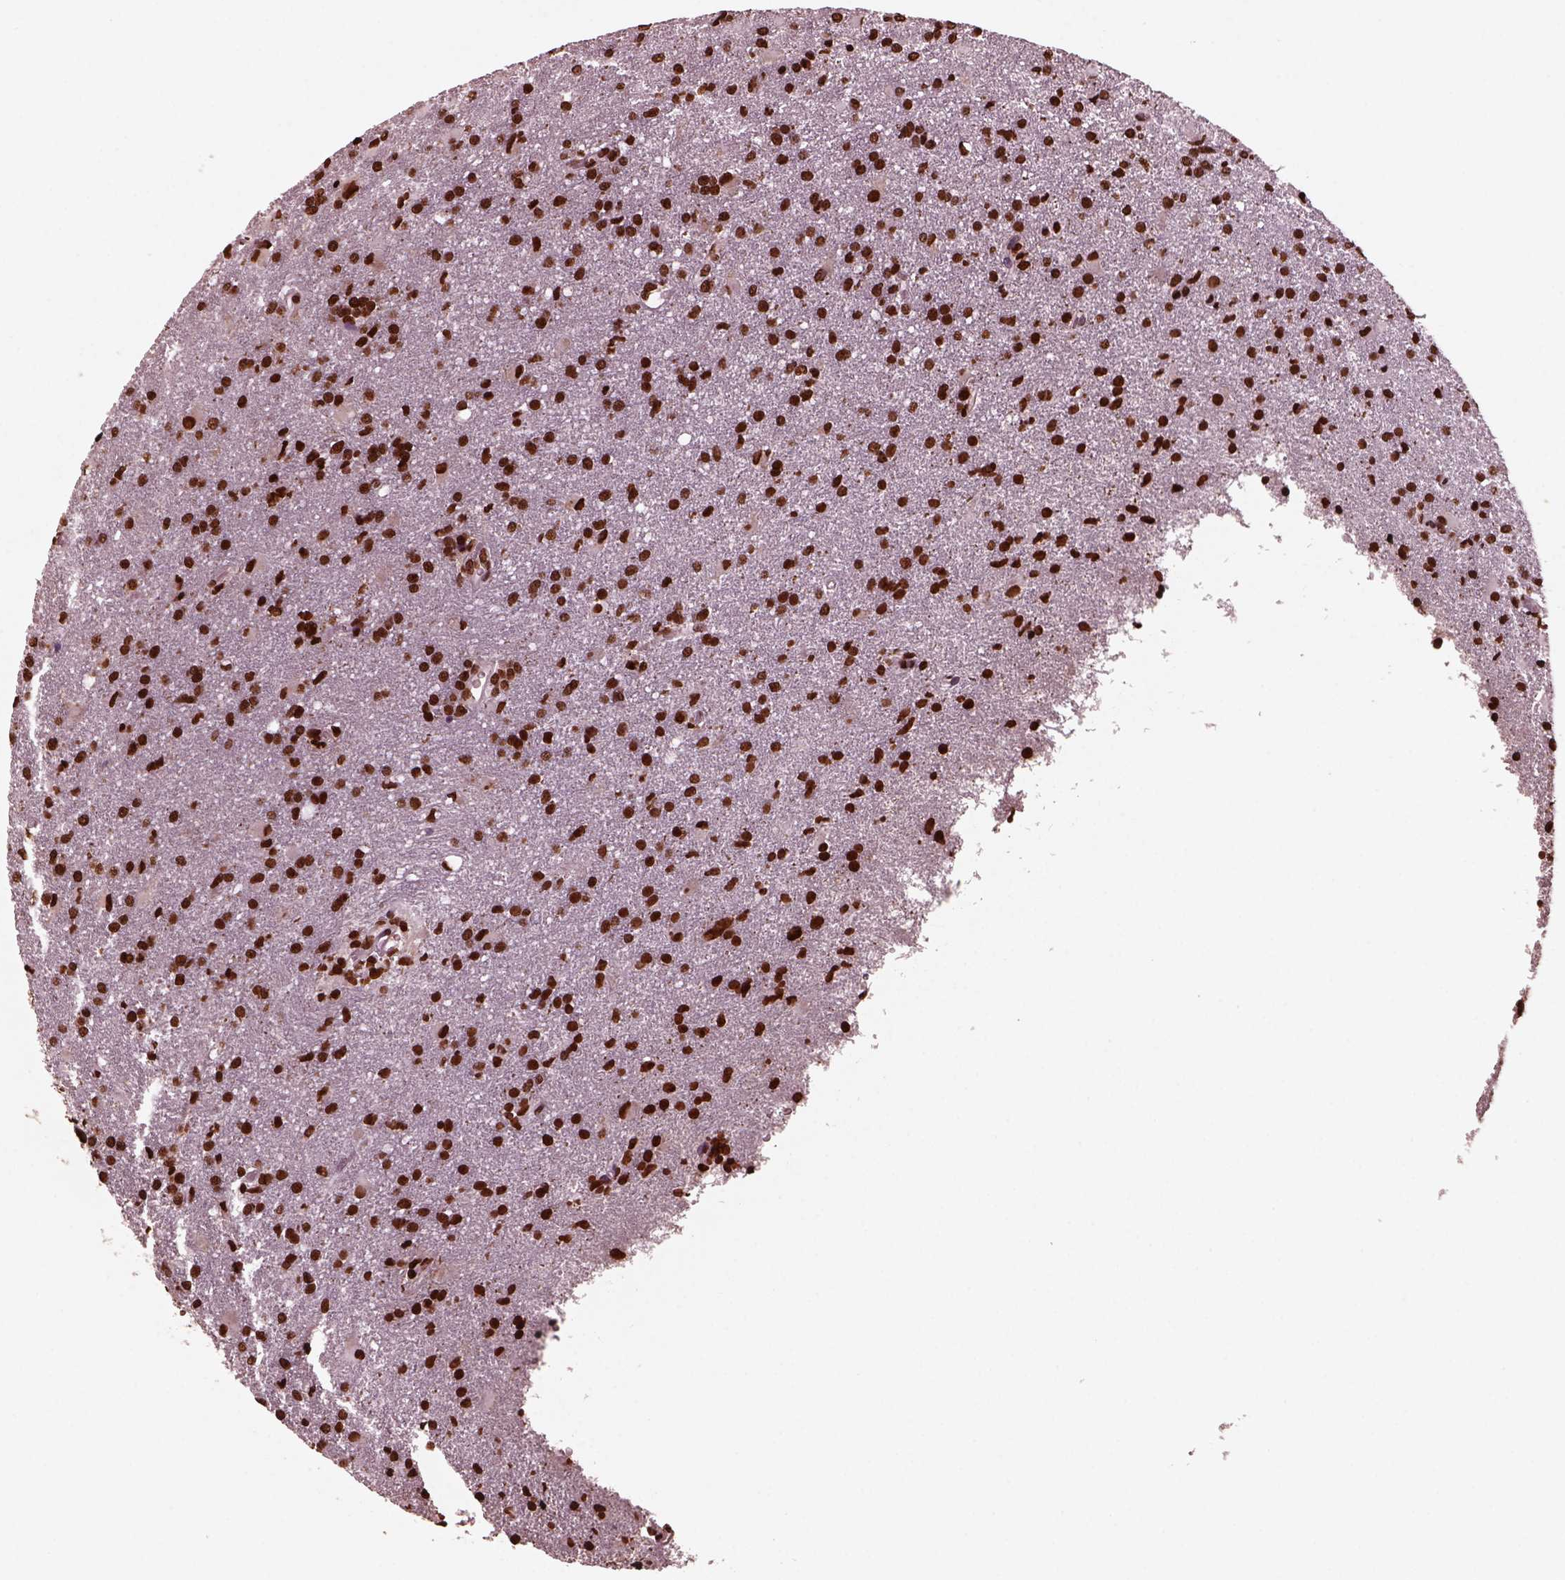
{"staining": {"intensity": "strong", "quantity": ">75%", "location": "nuclear"}, "tissue": "glioma", "cell_type": "Tumor cells", "image_type": "cancer", "snomed": [{"axis": "morphology", "description": "Glioma, malignant, High grade"}, {"axis": "topography", "description": "Brain"}], "caption": "Glioma was stained to show a protein in brown. There is high levels of strong nuclear positivity in approximately >75% of tumor cells.", "gene": "NSD1", "patient": {"sex": "male", "age": 68}}